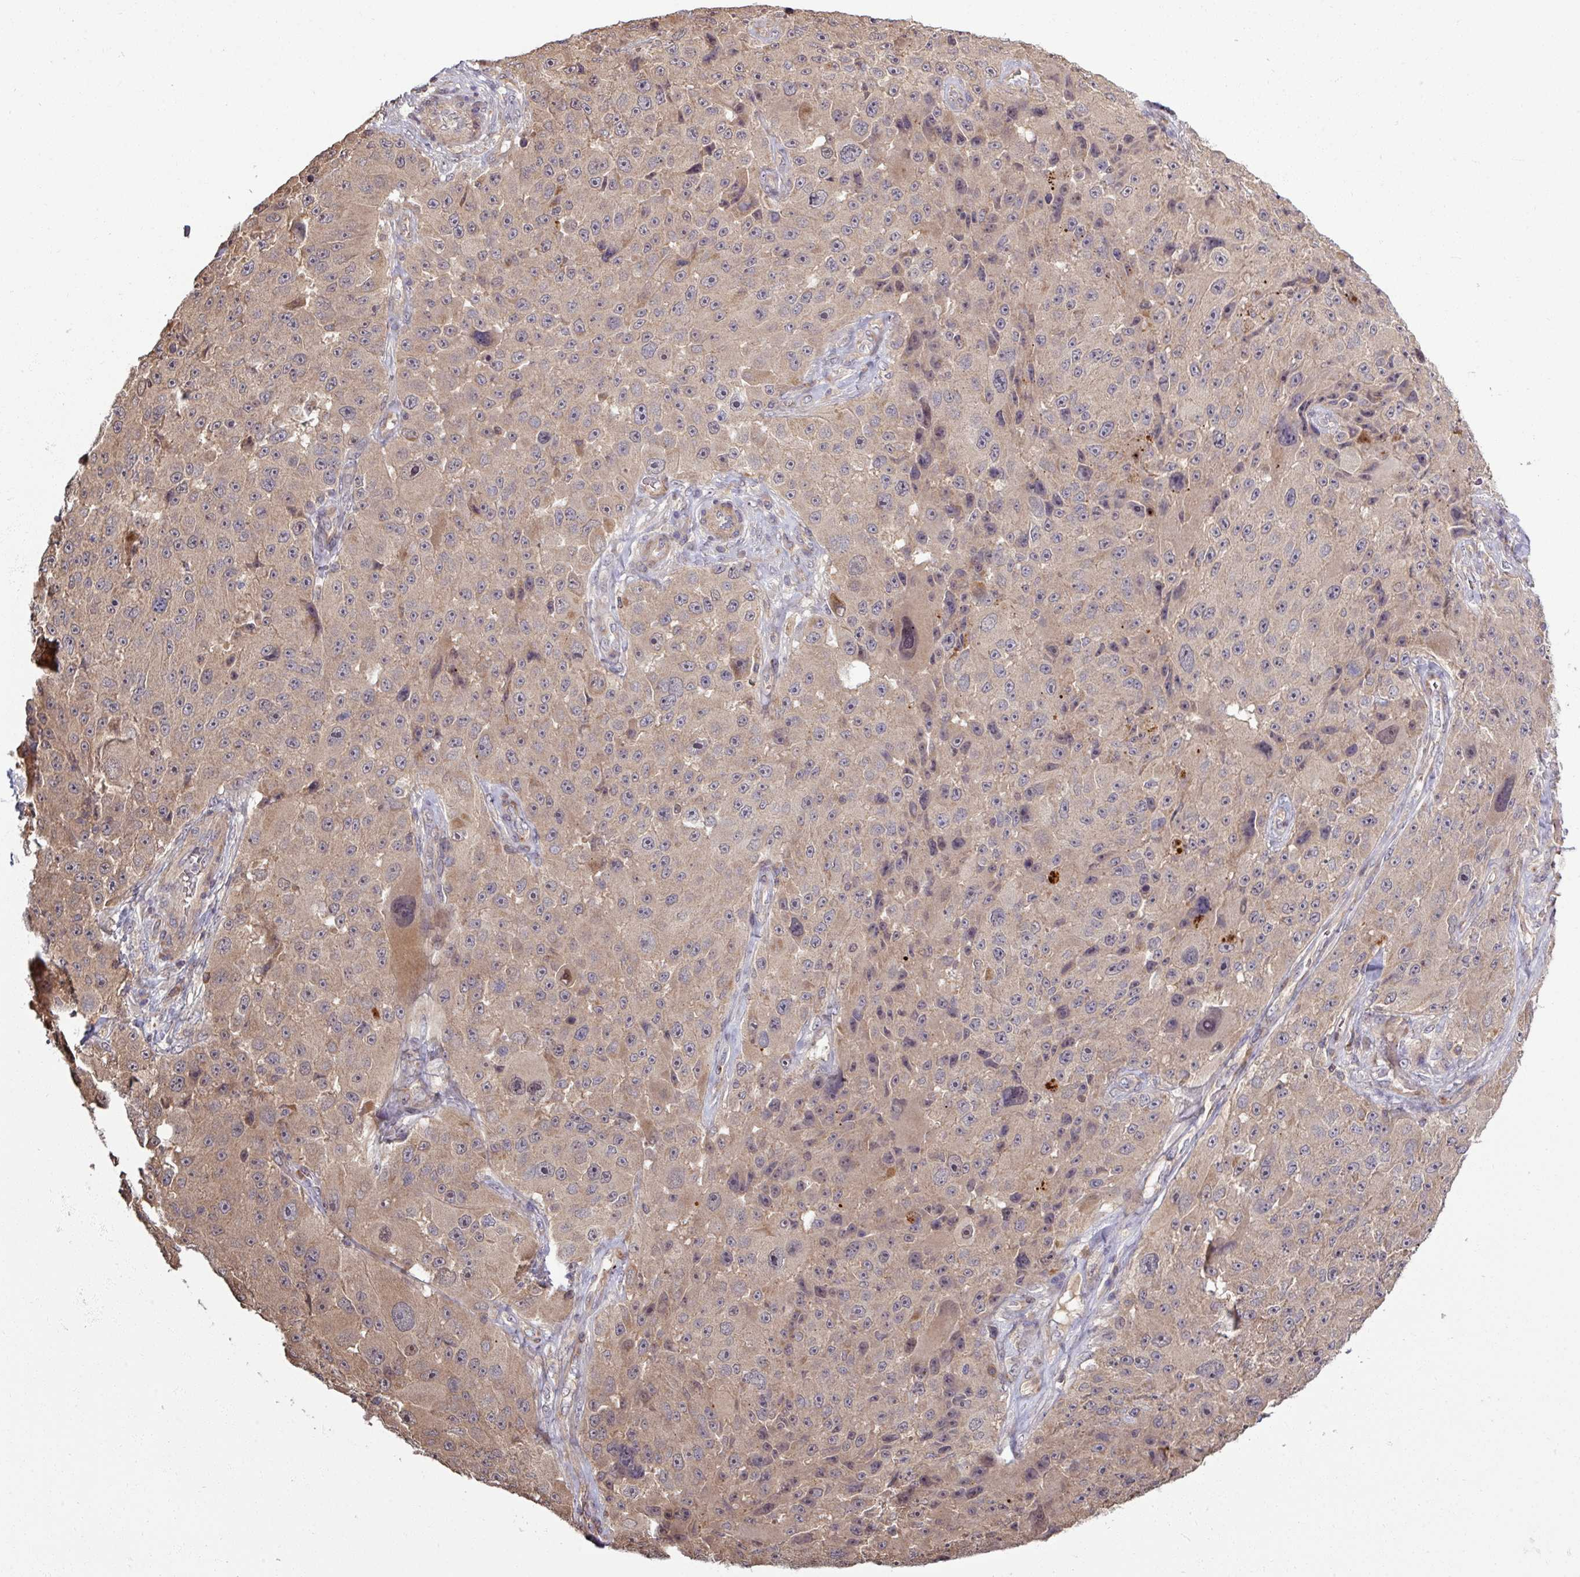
{"staining": {"intensity": "weak", "quantity": ">75%", "location": "cytoplasmic/membranous"}, "tissue": "melanoma", "cell_type": "Tumor cells", "image_type": "cancer", "snomed": [{"axis": "morphology", "description": "Malignant melanoma, Metastatic site"}, {"axis": "topography", "description": "Lymph node"}], "caption": "Human melanoma stained with a brown dye exhibits weak cytoplasmic/membranous positive staining in about >75% of tumor cells.", "gene": "TUSC3", "patient": {"sex": "male", "age": 62}}